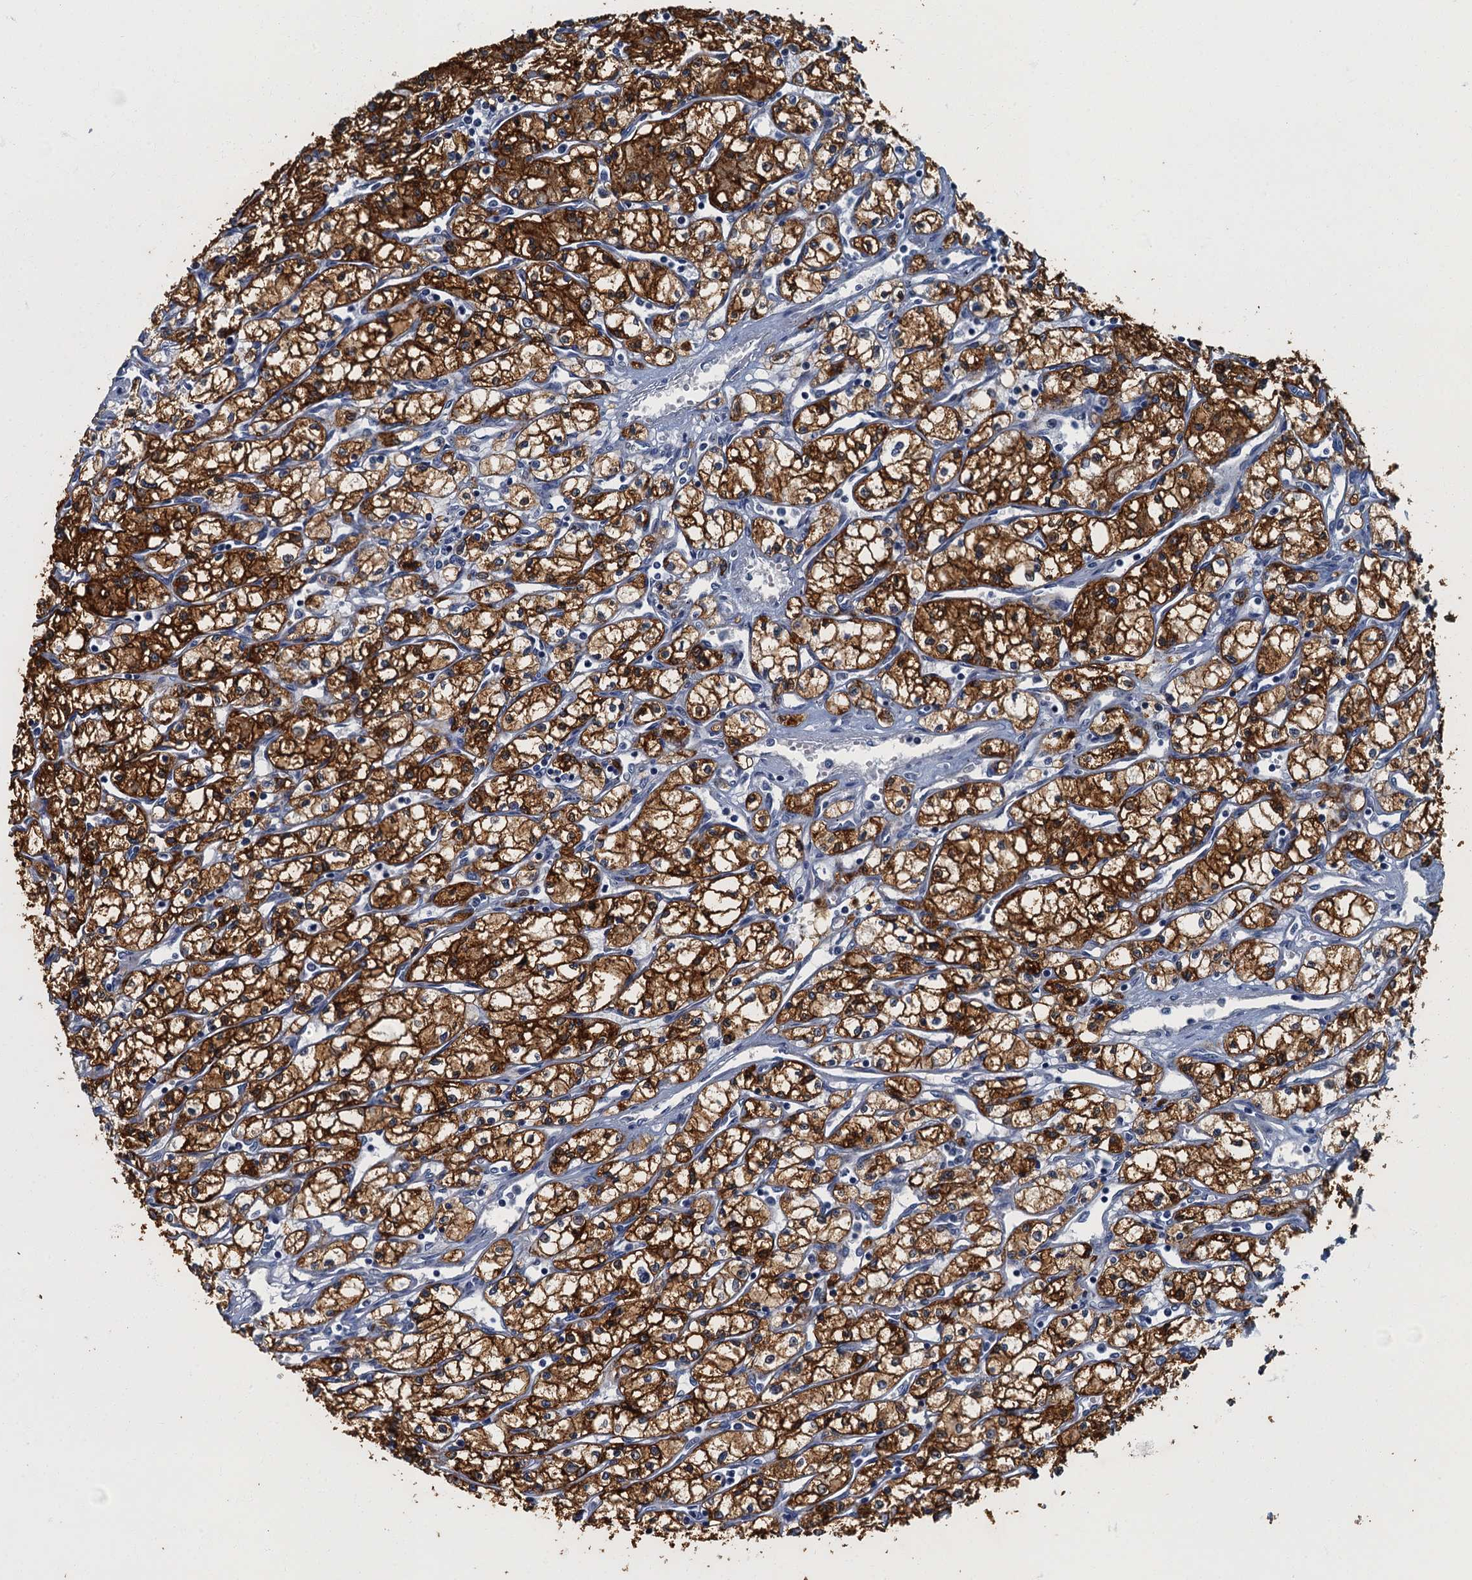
{"staining": {"intensity": "strong", "quantity": ">75%", "location": "cytoplasmic/membranous"}, "tissue": "renal cancer", "cell_type": "Tumor cells", "image_type": "cancer", "snomed": [{"axis": "morphology", "description": "Adenocarcinoma, NOS"}, {"axis": "topography", "description": "Kidney"}], "caption": "Immunohistochemistry (IHC) histopathology image of renal cancer stained for a protein (brown), which demonstrates high levels of strong cytoplasmic/membranous expression in approximately >75% of tumor cells.", "gene": "GADL1", "patient": {"sex": "male", "age": 59}}